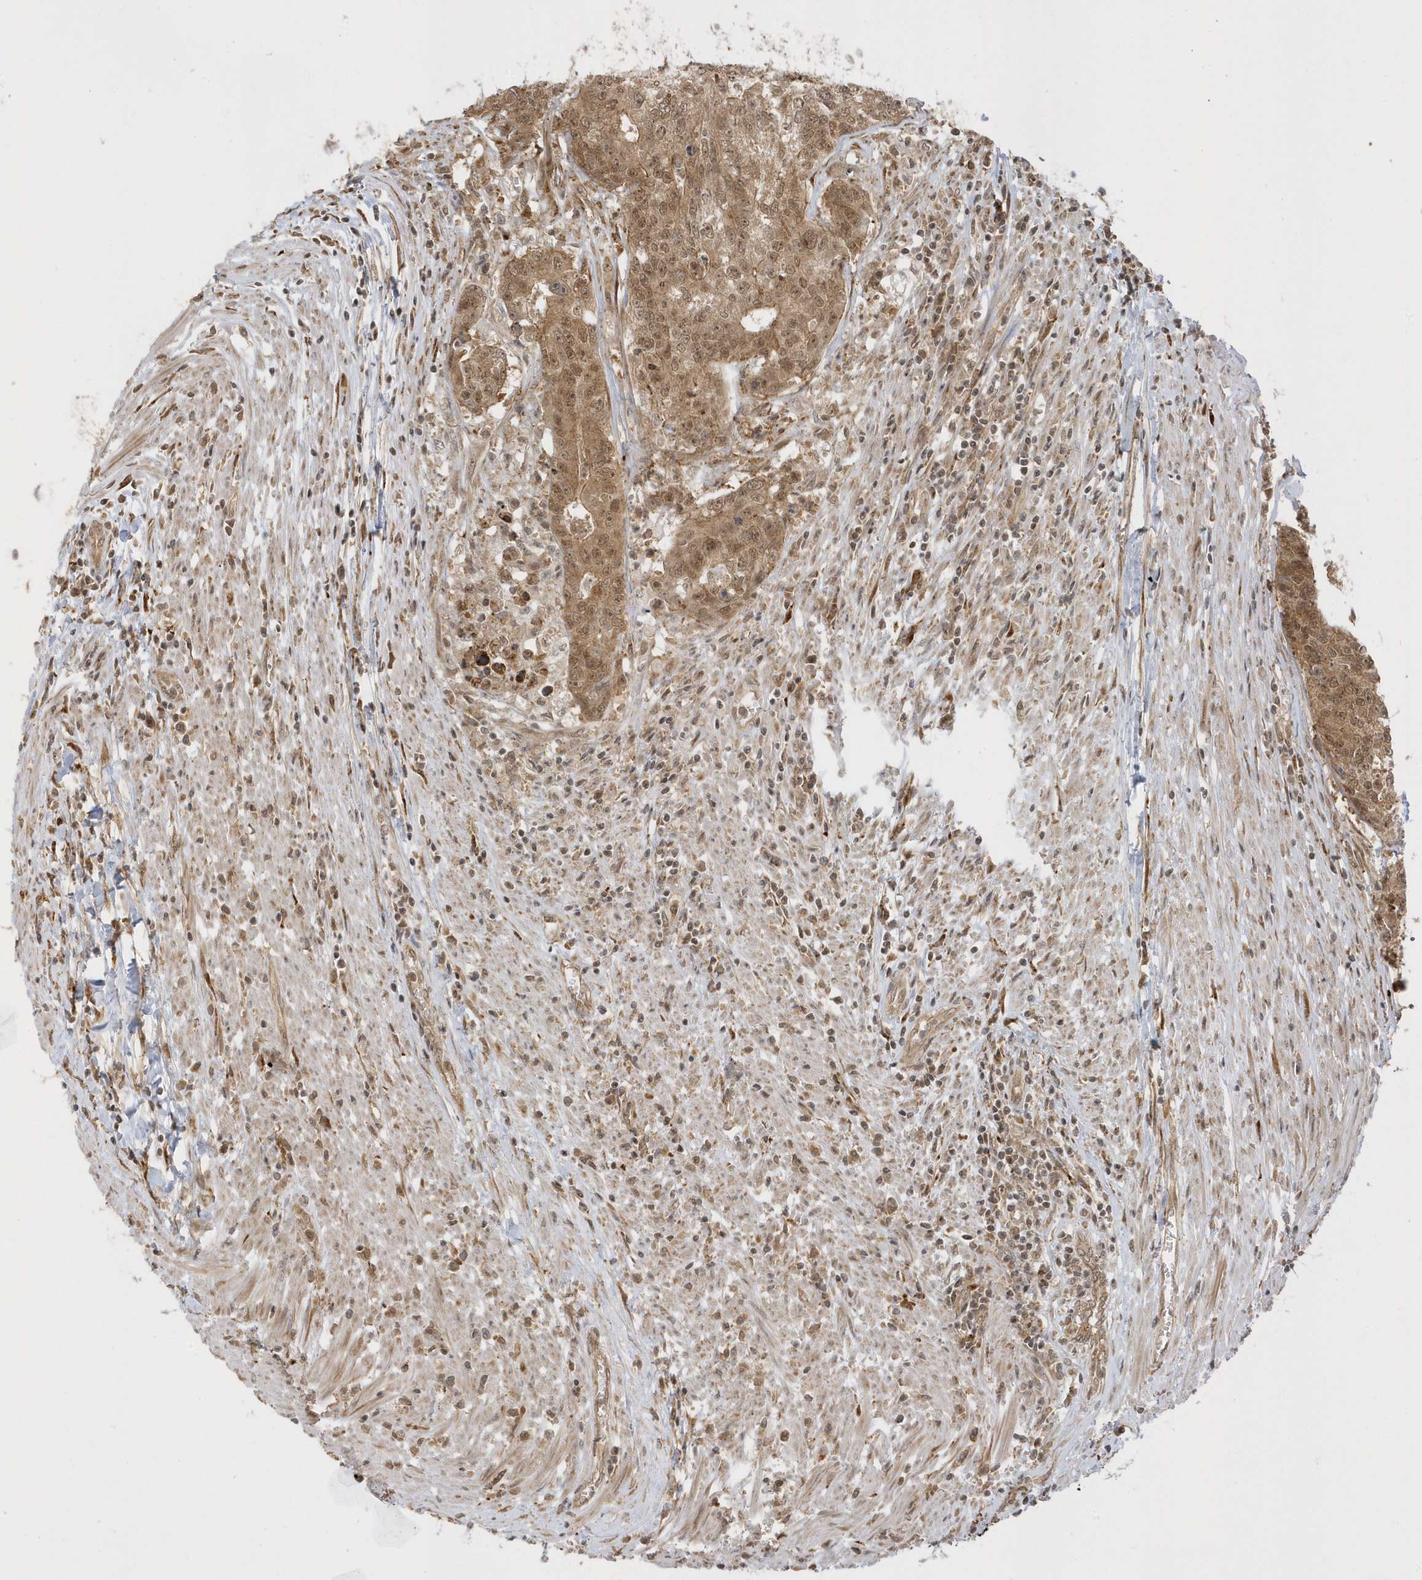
{"staining": {"intensity": "moderate", "quantity": ">75%", "location": "cytoplasmic/membranous,nuclear"}, "tissue": "colorectal cancer", "cell_type": "Tumor cells", "image_type": "cancer", "snomed": [{"axis": "morphology", "description": "Adenocarcinoma, NOS"}, {"axis": "topography", "description": "Colon"}], "caption": "Colorectal adenocarcinoma tissue reveals moderate cytoplasmic/membranous and nuclear expression in approximately >75% of tumor cells Immunohistochemistry stains the protein of interest in brown and the nuclei are stained blue.", "gene": "METTL21A", "patient": {"sex": "female", "age": 67}}